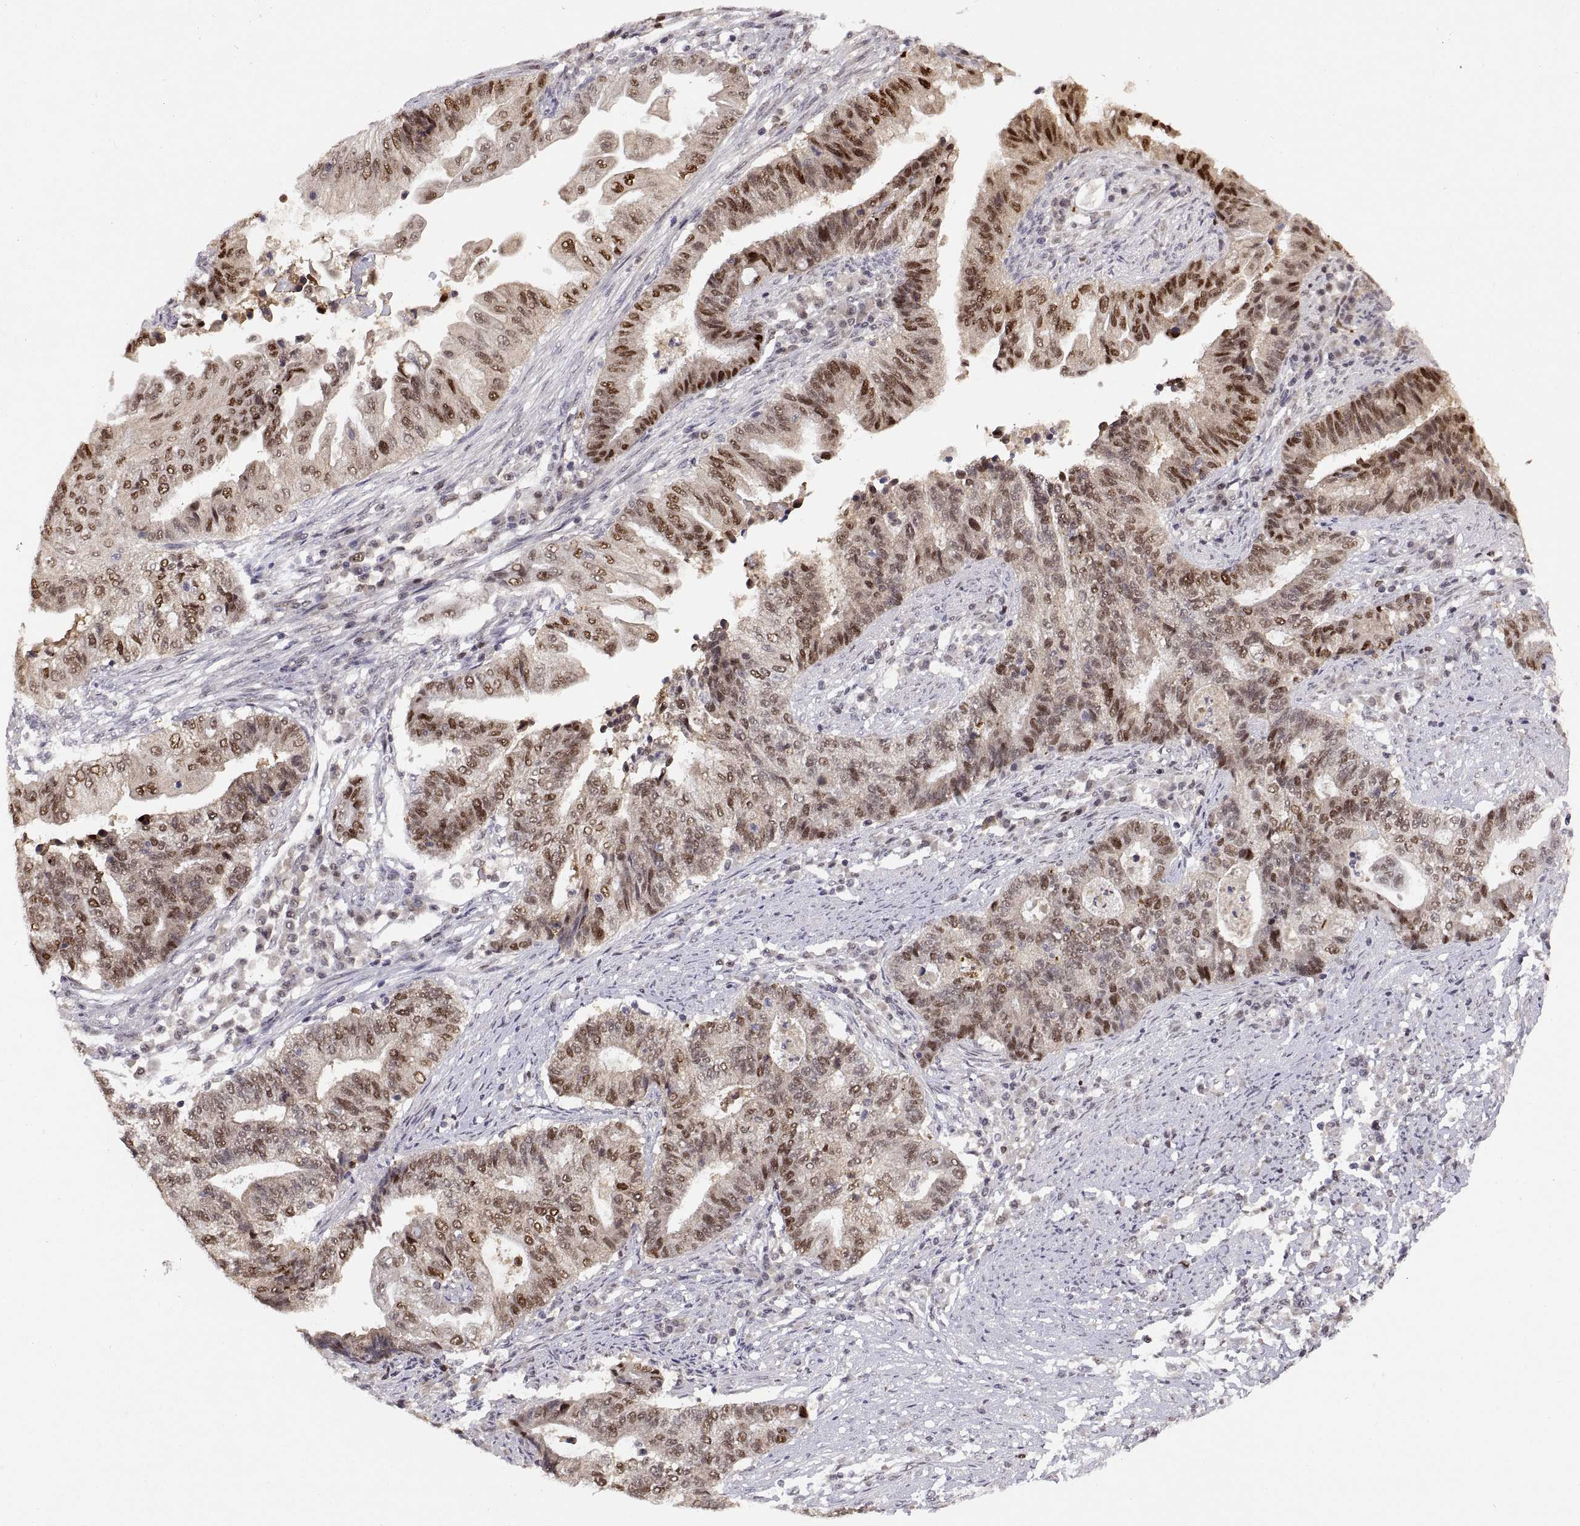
{"staining": {"intensity": "moderate", "quantity": "25%-75%", "location": "nuclear"}, "tissue": "endometrial cancer", "cell_type": "Tumor cells", "image_type": "cancer", "snomed": [{"axis": "morphology", "description": "Adenocarcinoma, NOS"}, {"axis": "topography", "description": "Uterus"}, {"axis": "topography", "description": "Endometrium"}], "caption": "Tumor cells display medium levels of moderate nuclear expression in approximately 25%-75% of cells in adenocarcinoma (endometrial).", "gene": "CHFR", "patient": {"sex": "female", "age": 54}}